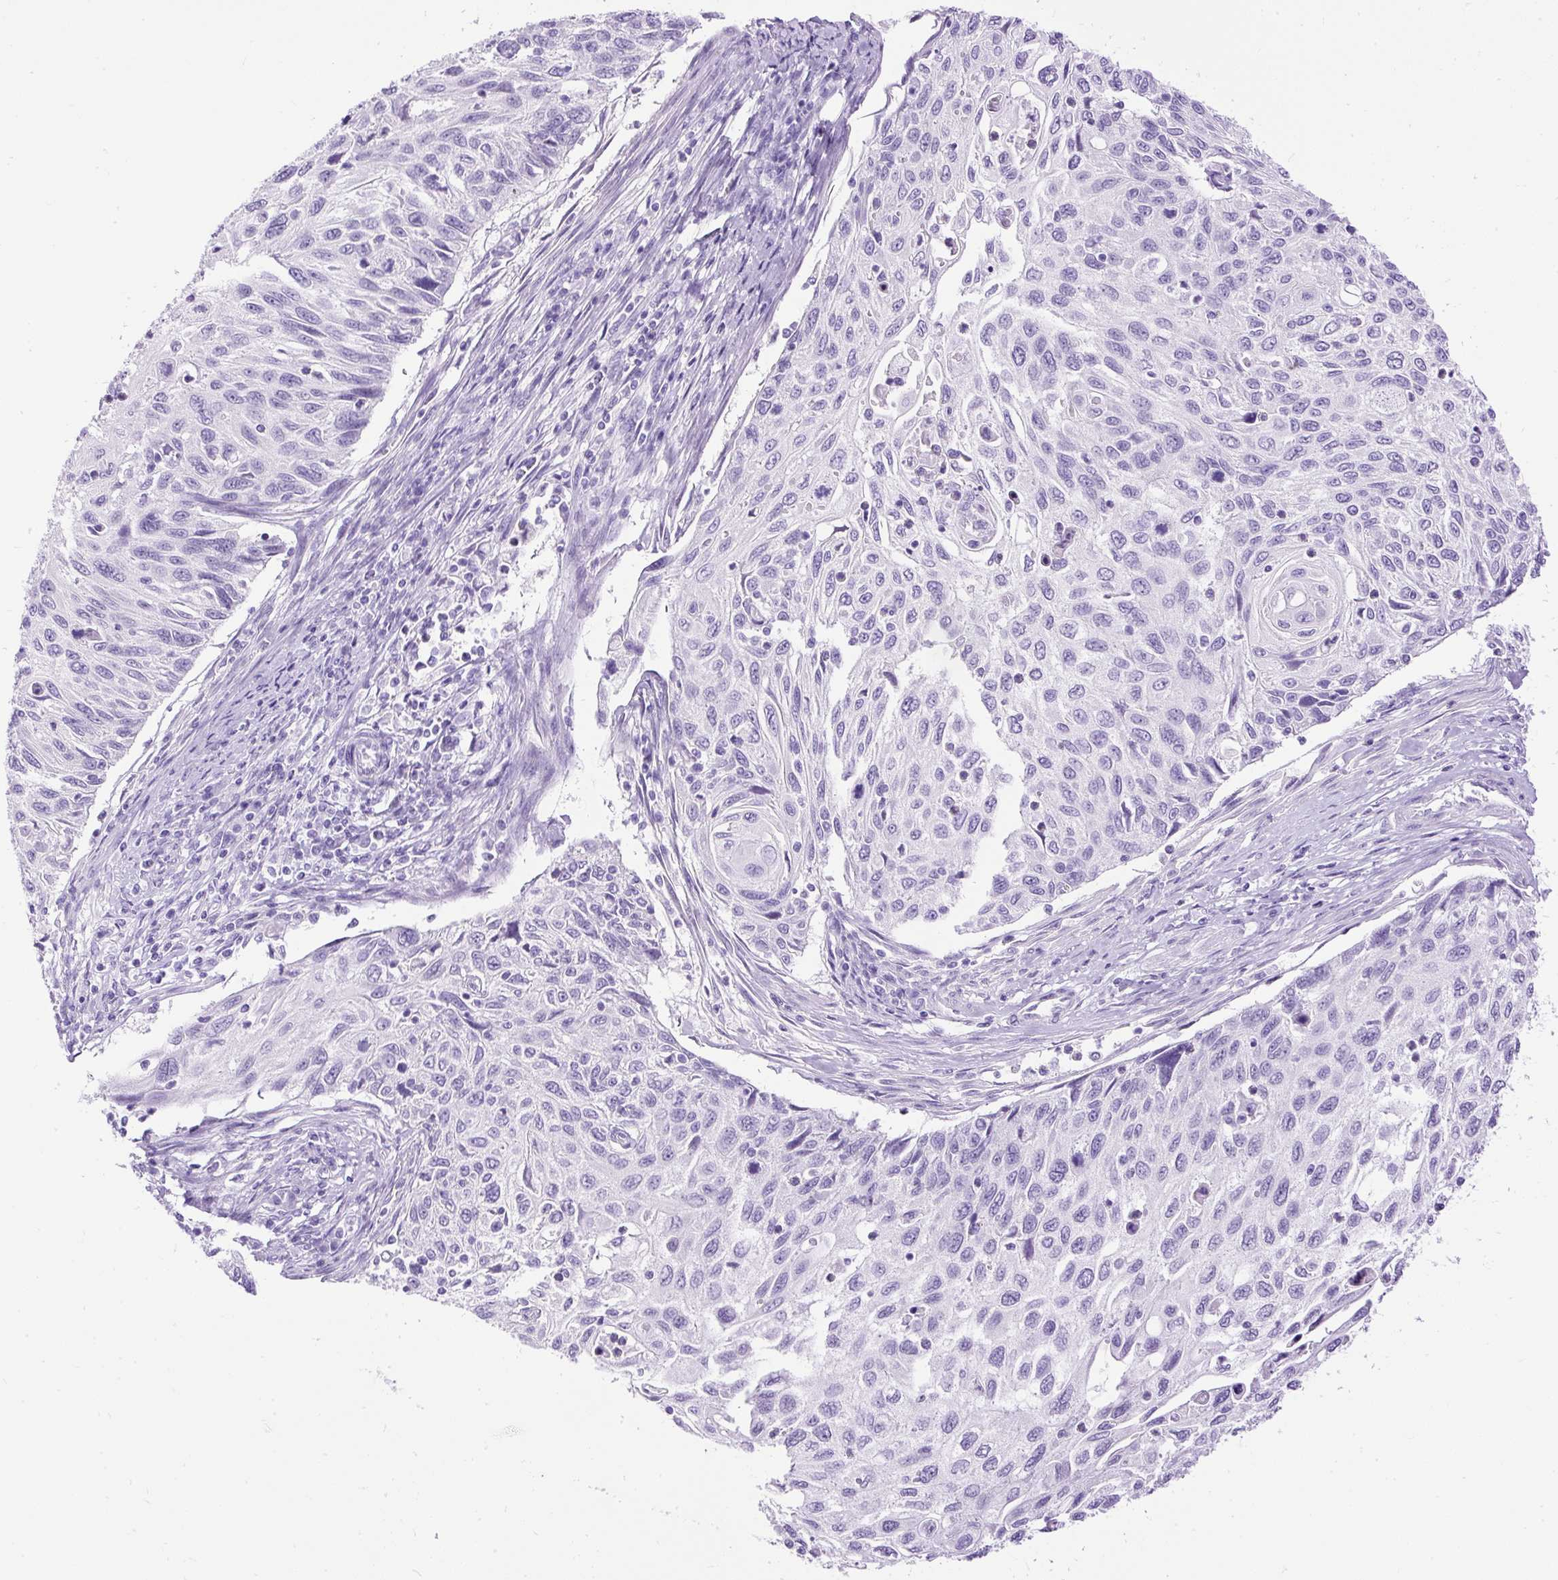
{"staining": {"intensity": "negative", "quantity": "none", "location": "none"}, "tissue": "cervical cancer", "cell_type": "Tumor cells", "image_type": "cancer", "snomed": [{"axis": "morphology", "description": "Squamous cell carcinoma, NOS"}, {"axis": "topography", "description": "Cervix"}], "caption": "There is no significant positivity in tumor cells of cervical cancer (squamous cell carcinoma). The staining was performed using DAB to visualize the protein expression in brown, while the nuclei were stained in blue with hematoxylin (Magnification: 20x).", "gene": "HEY1", "patient": {"sex": "female", "age": 70}}